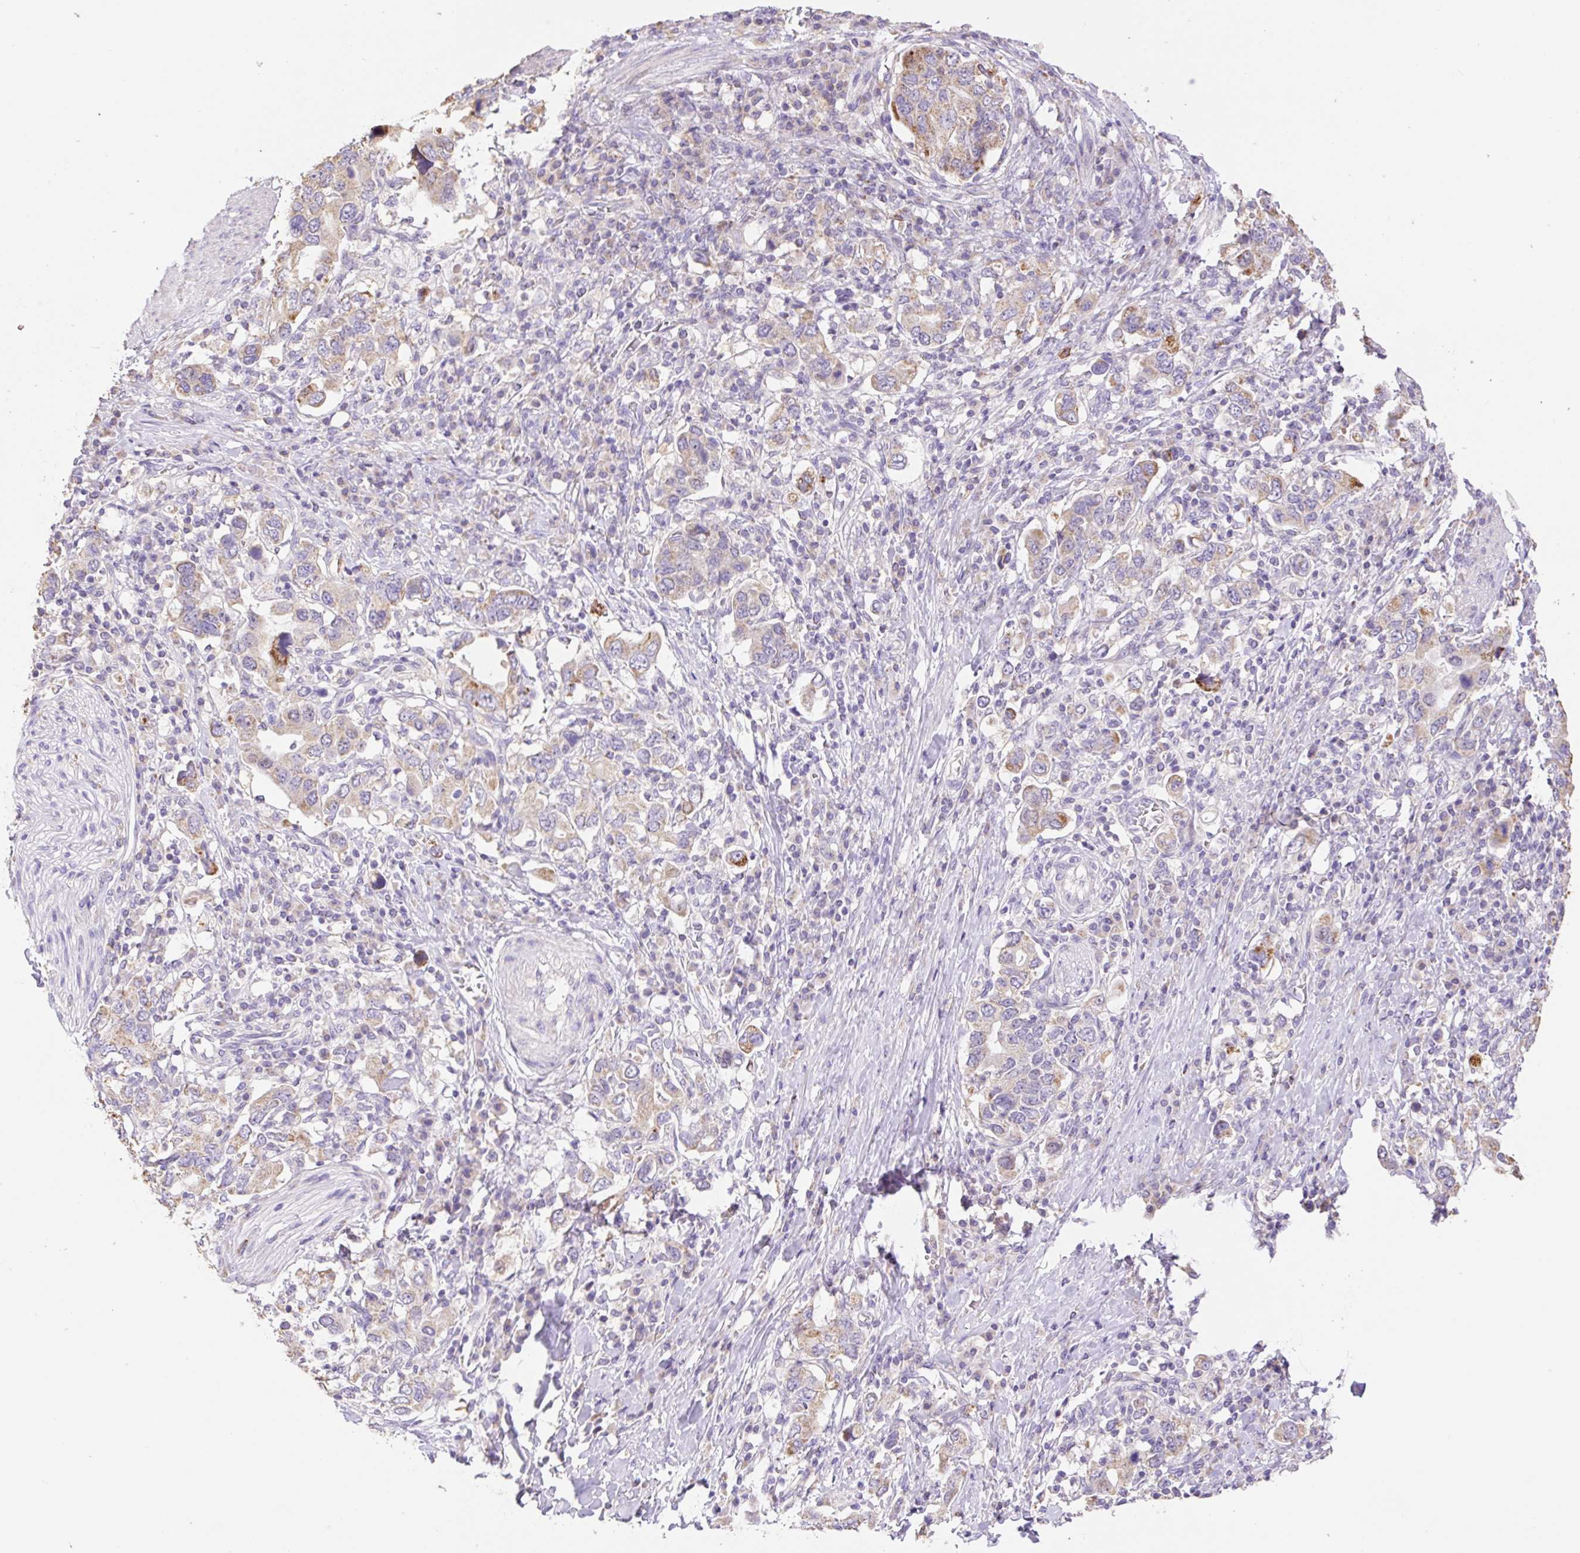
{"staining": {"intensity": "weak", "quantity": "25%-75%", "location": "cytoplasmic/membranous"}, "tissue": "stomach cancer", "cell_type": "Tumor cells", "image_type": "cancer", "snomed": [{"axis": "morphology", "description": "Adenocarcinoma, NOS"}, {"axis": "topography", "description": "Stomach, upper"}, {"axis": "topography", "description": "Stomach"}], "caption": "Brown immunohistochemical staining in stomach cancer (adenocarcinoma) shows weak cytoplasmic/membranous expression in about 25%-75% of tumor cells.", "gene": "COPZ2", "patient": {"sex": "male", "age": 62}}